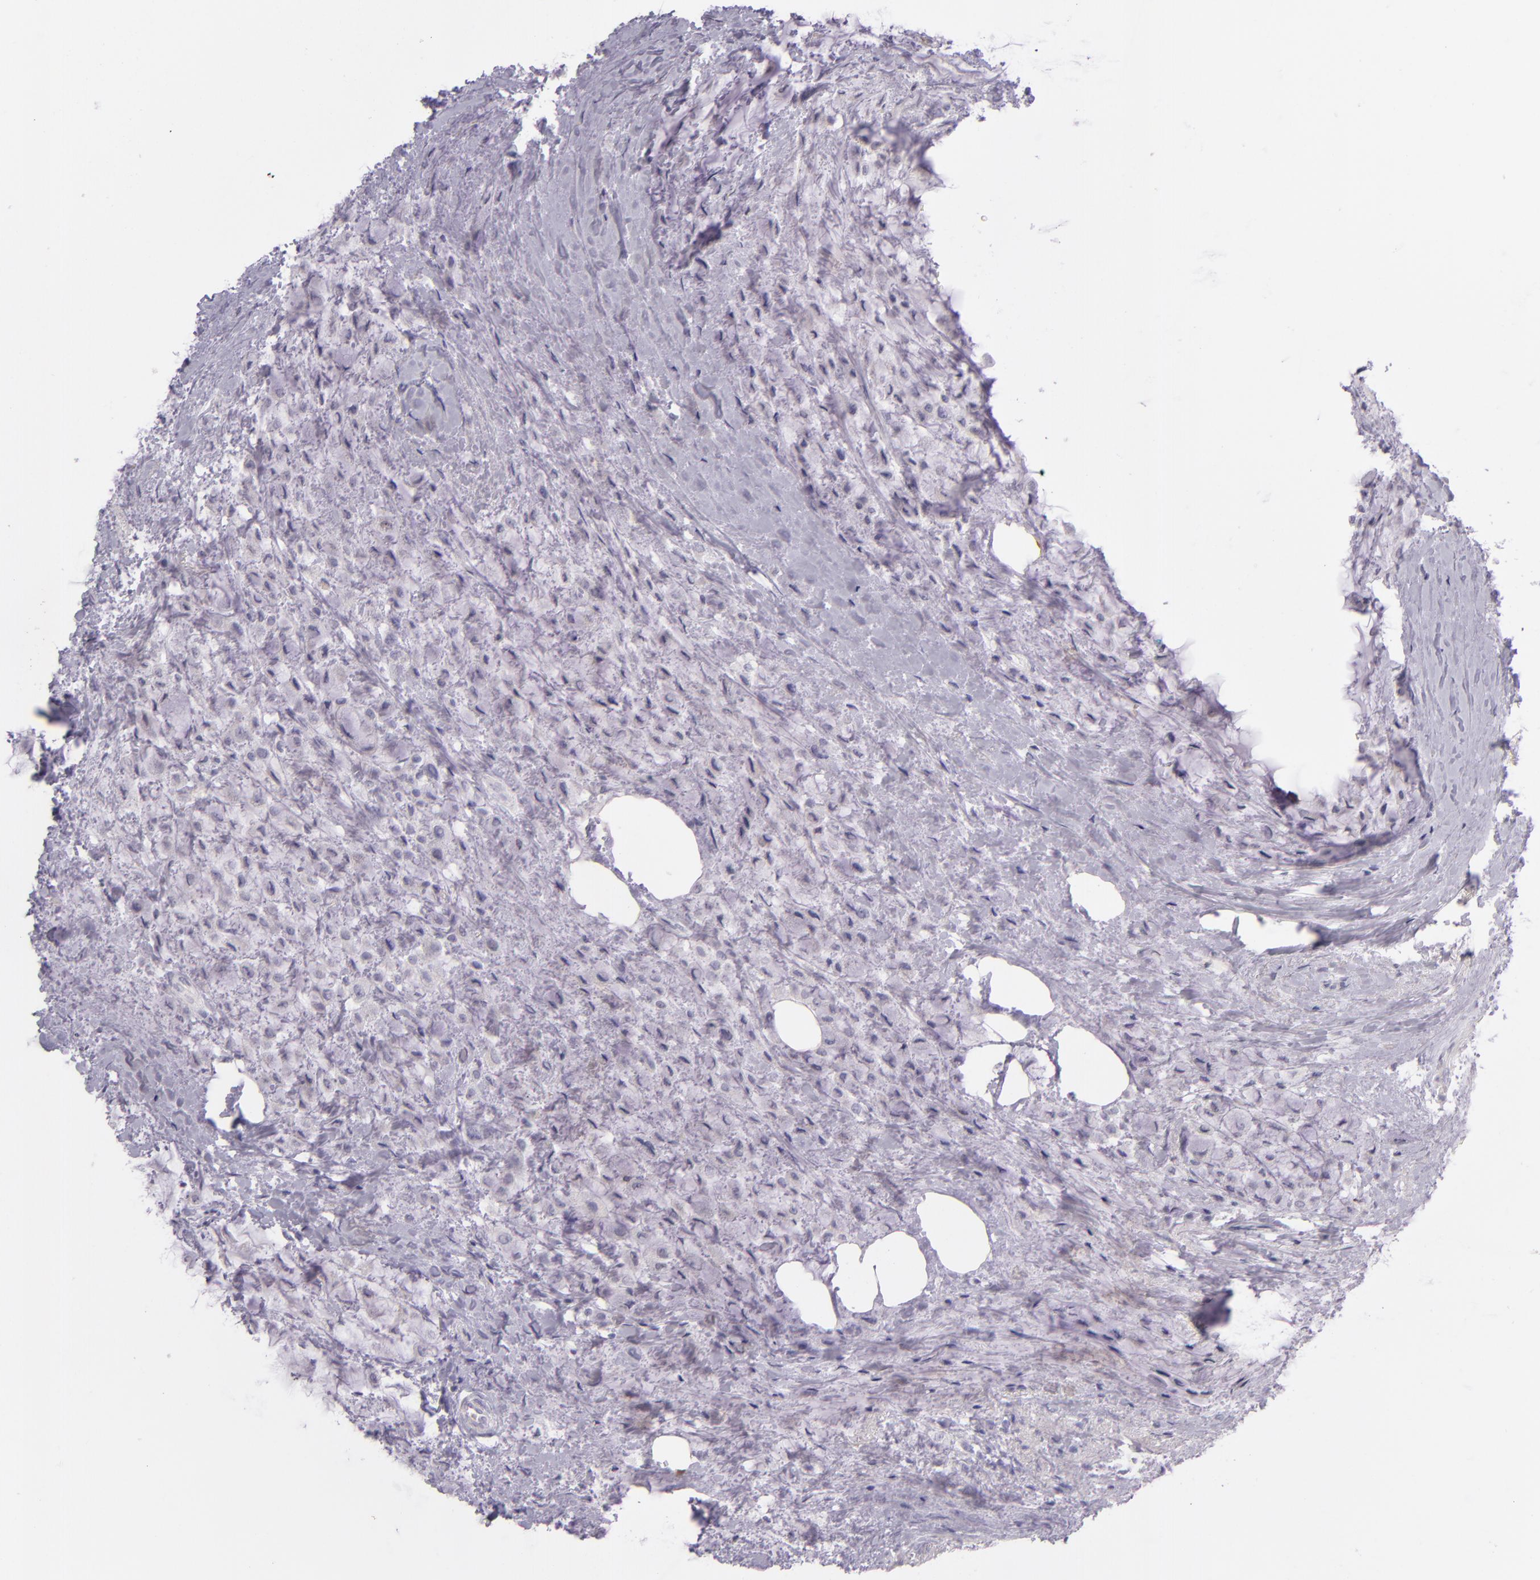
{"staining": {"intensity": "negative", "quantity": "none", "location": "none"}, "tissue": "breast cancer", "cell_type": "Tumor cells", "image_type": "cancer", "snomed": [{"axis": "morphology", "description": "Lobular carcinoma"}, {"axis": "topography", "description": "Breast"}], "caption": "High power microscopy micrograph of an immunohistochemistry (IHC) image of breast lobular carcinoma, revealing no significant staining in tumor cells. Nuclei are stained in blue.", "gene": "CBS", "patient": {"sex": "female", "age": 85}}